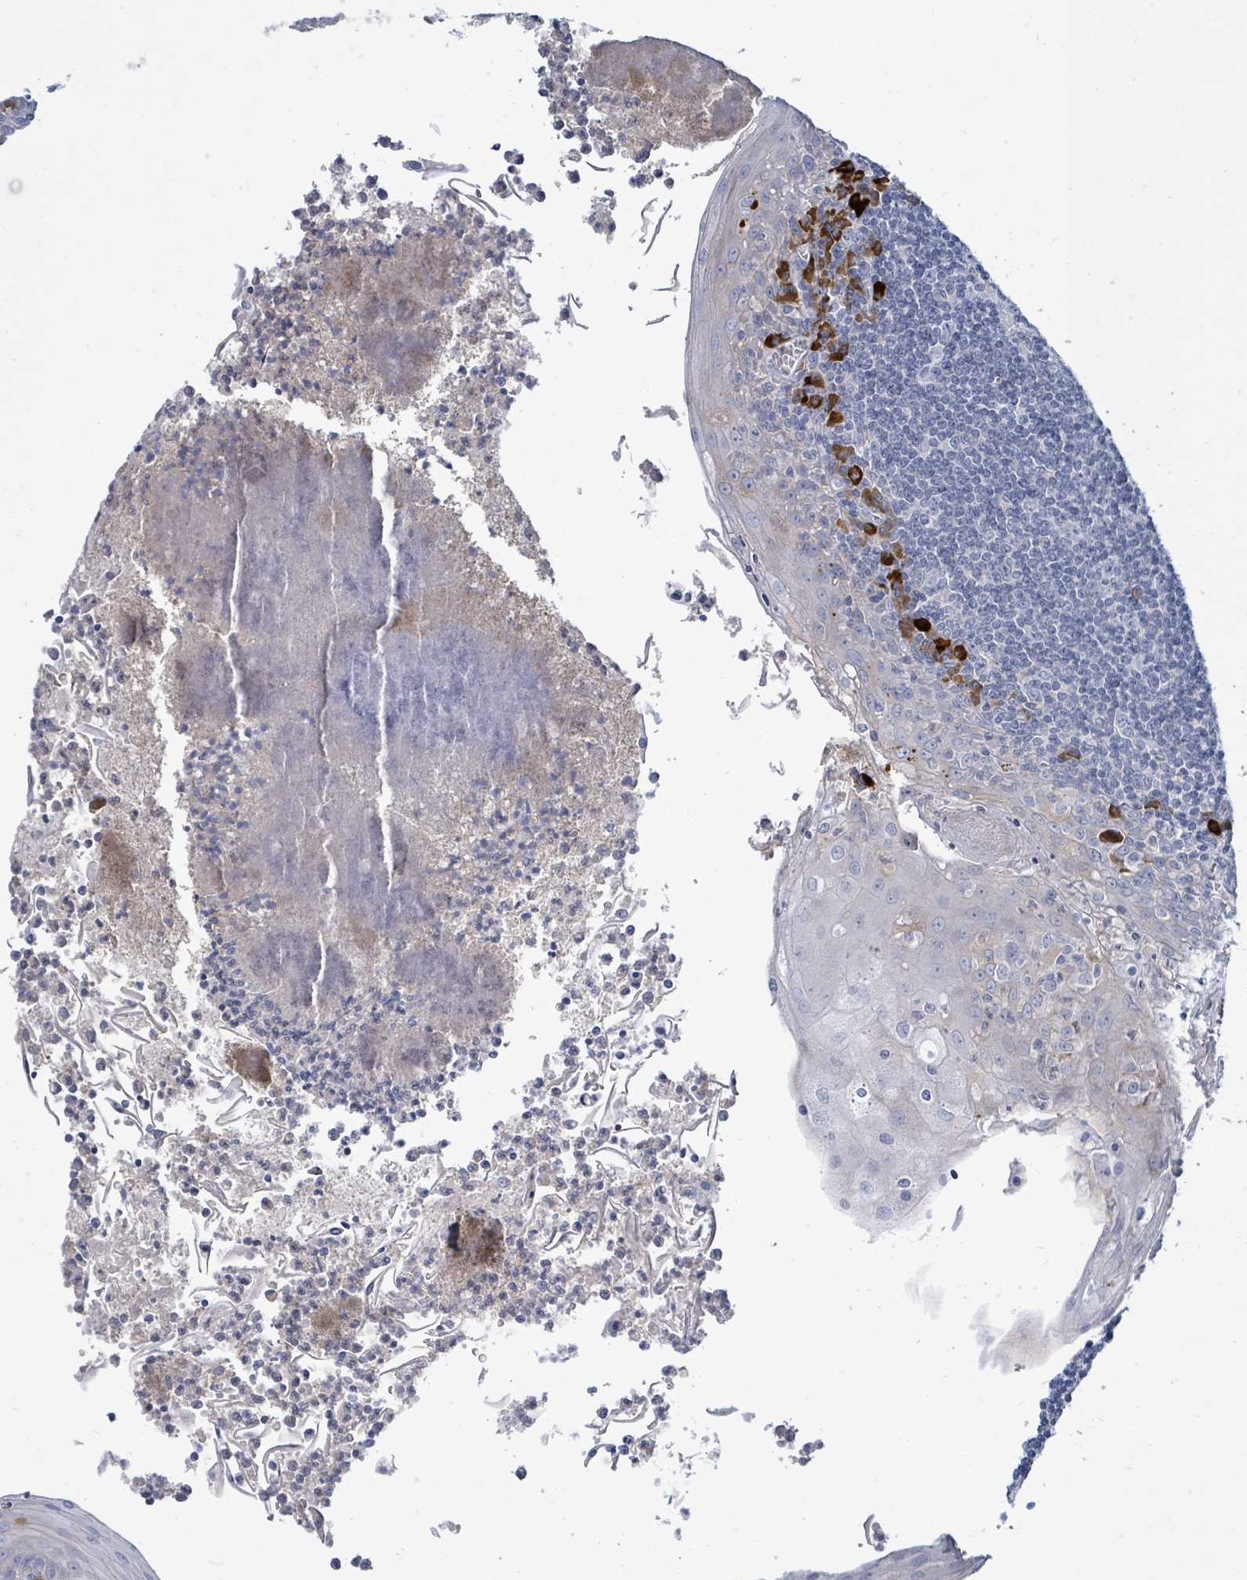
{"staining": {"intensity": "negative", "quantity": "none", "location": "none"}, "tissue": "tonsil", "cell_type": "Germinal center cells", "image_type": "normal", "snomed": [{"axis": "morphology", "description": "Normal tissue, NOS"}, {"axis": "topography", "description": "Tonsil"}], "caption": "Micrograph shows no protein positivity in germinal center cells of normal tonsil. The staining is performed using DAB brown chromogen with nuclei counter-stained in using hematoxylin.", "gene": "SIRPB1", "patient": {"sex": "male", "age": 27}}